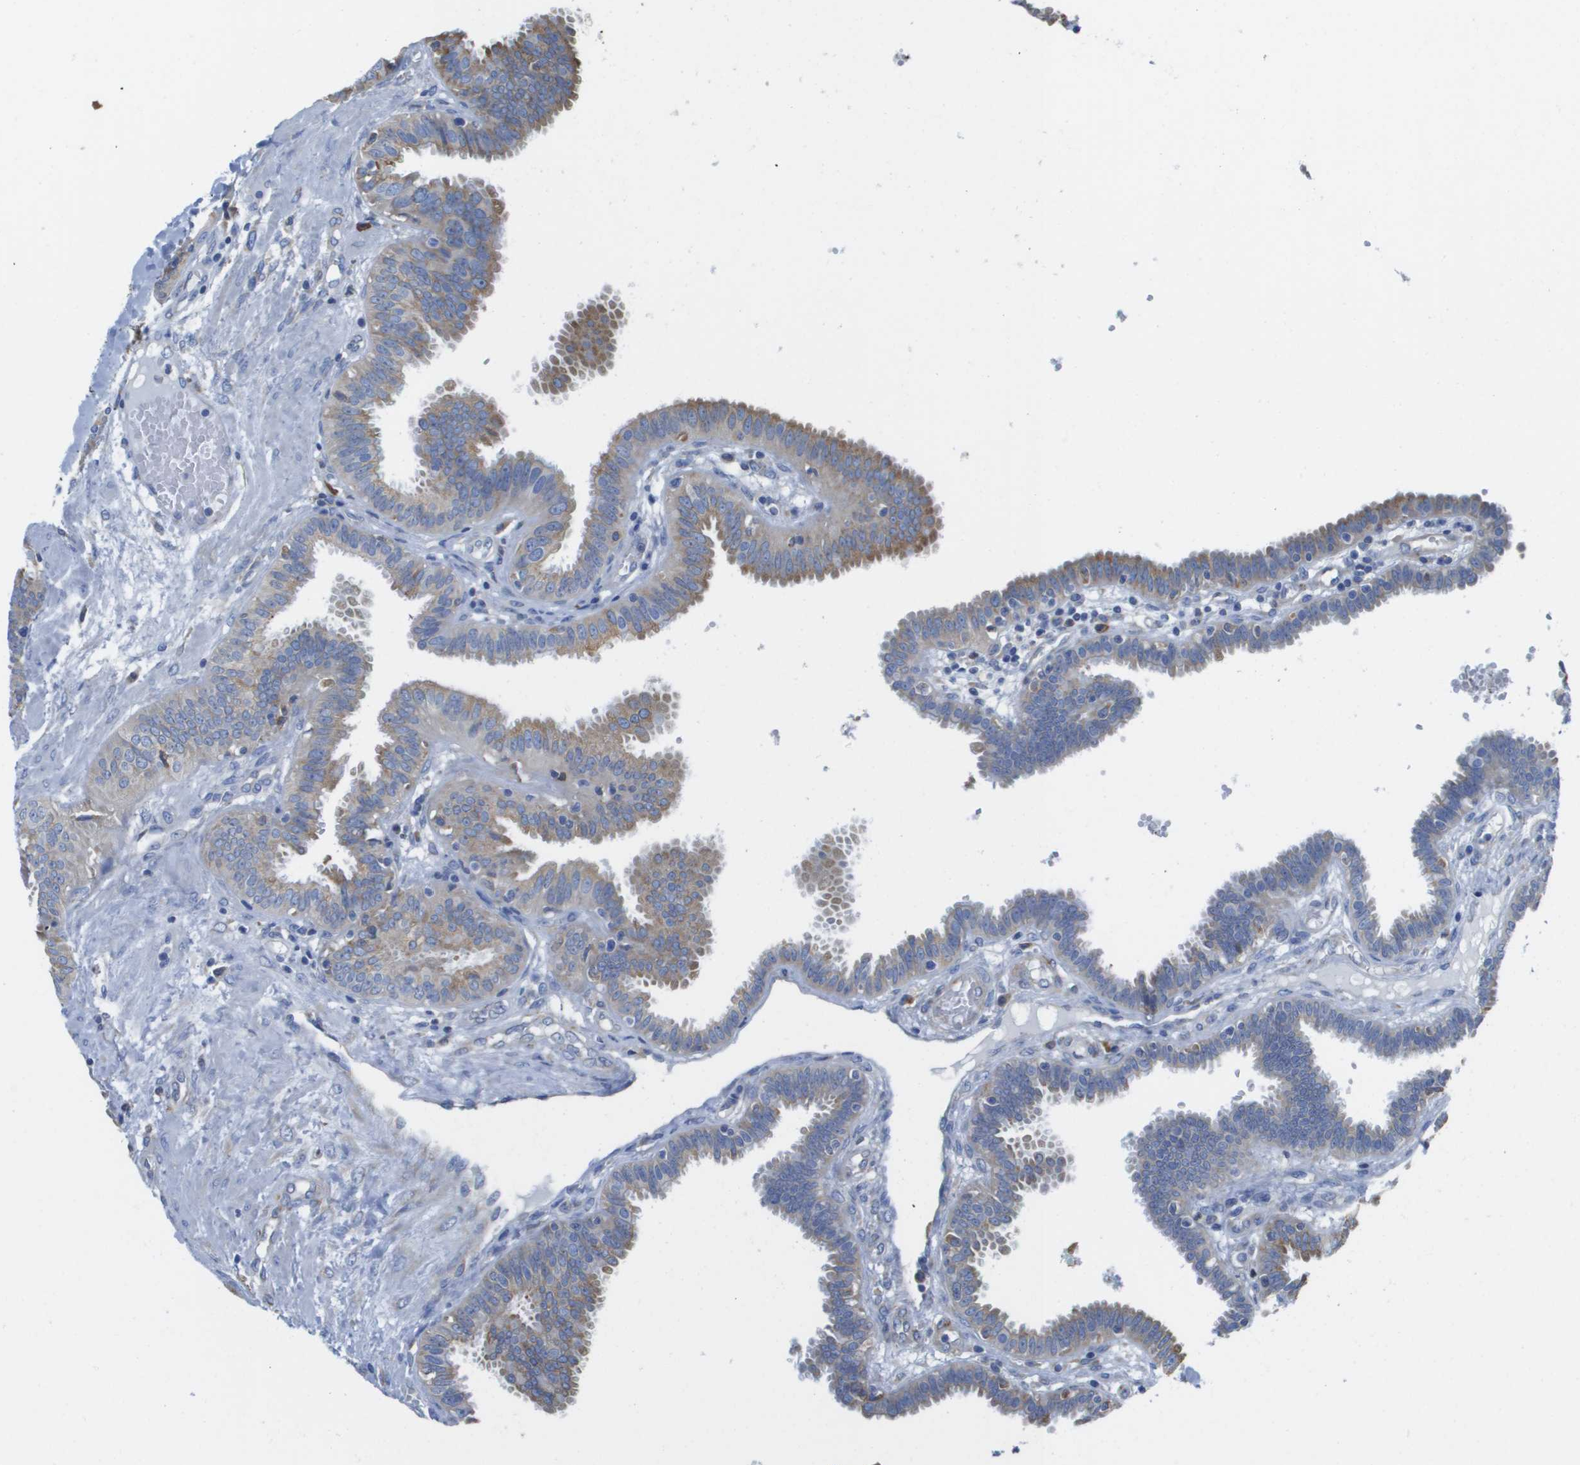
{"staining": {"intensity": "weak", "quantity": "25%-75%", "location": "cytoplasmic/membranous"}, "tissue": "fallopian tube", "cell_type": "Glandular cells", "image_type": "normal", "snomed": [{"axis": "morphology", "description": "Normal tissue, NOS"}, {"axis": "topography", "description": "Fallopian tube"}], "caption": "Immunohistochemistry of benign human fallopian tube displays low levels of weak cytoplasmic/membranous positivity in approximately 25%-75% of glandular cells. (DAB (3,3'-diaminobenzidine) = brown stain, brightfield microscopy at high magnification).", "gene": "SDR42E1", "patient": {"sex": "female", "age": 32}}